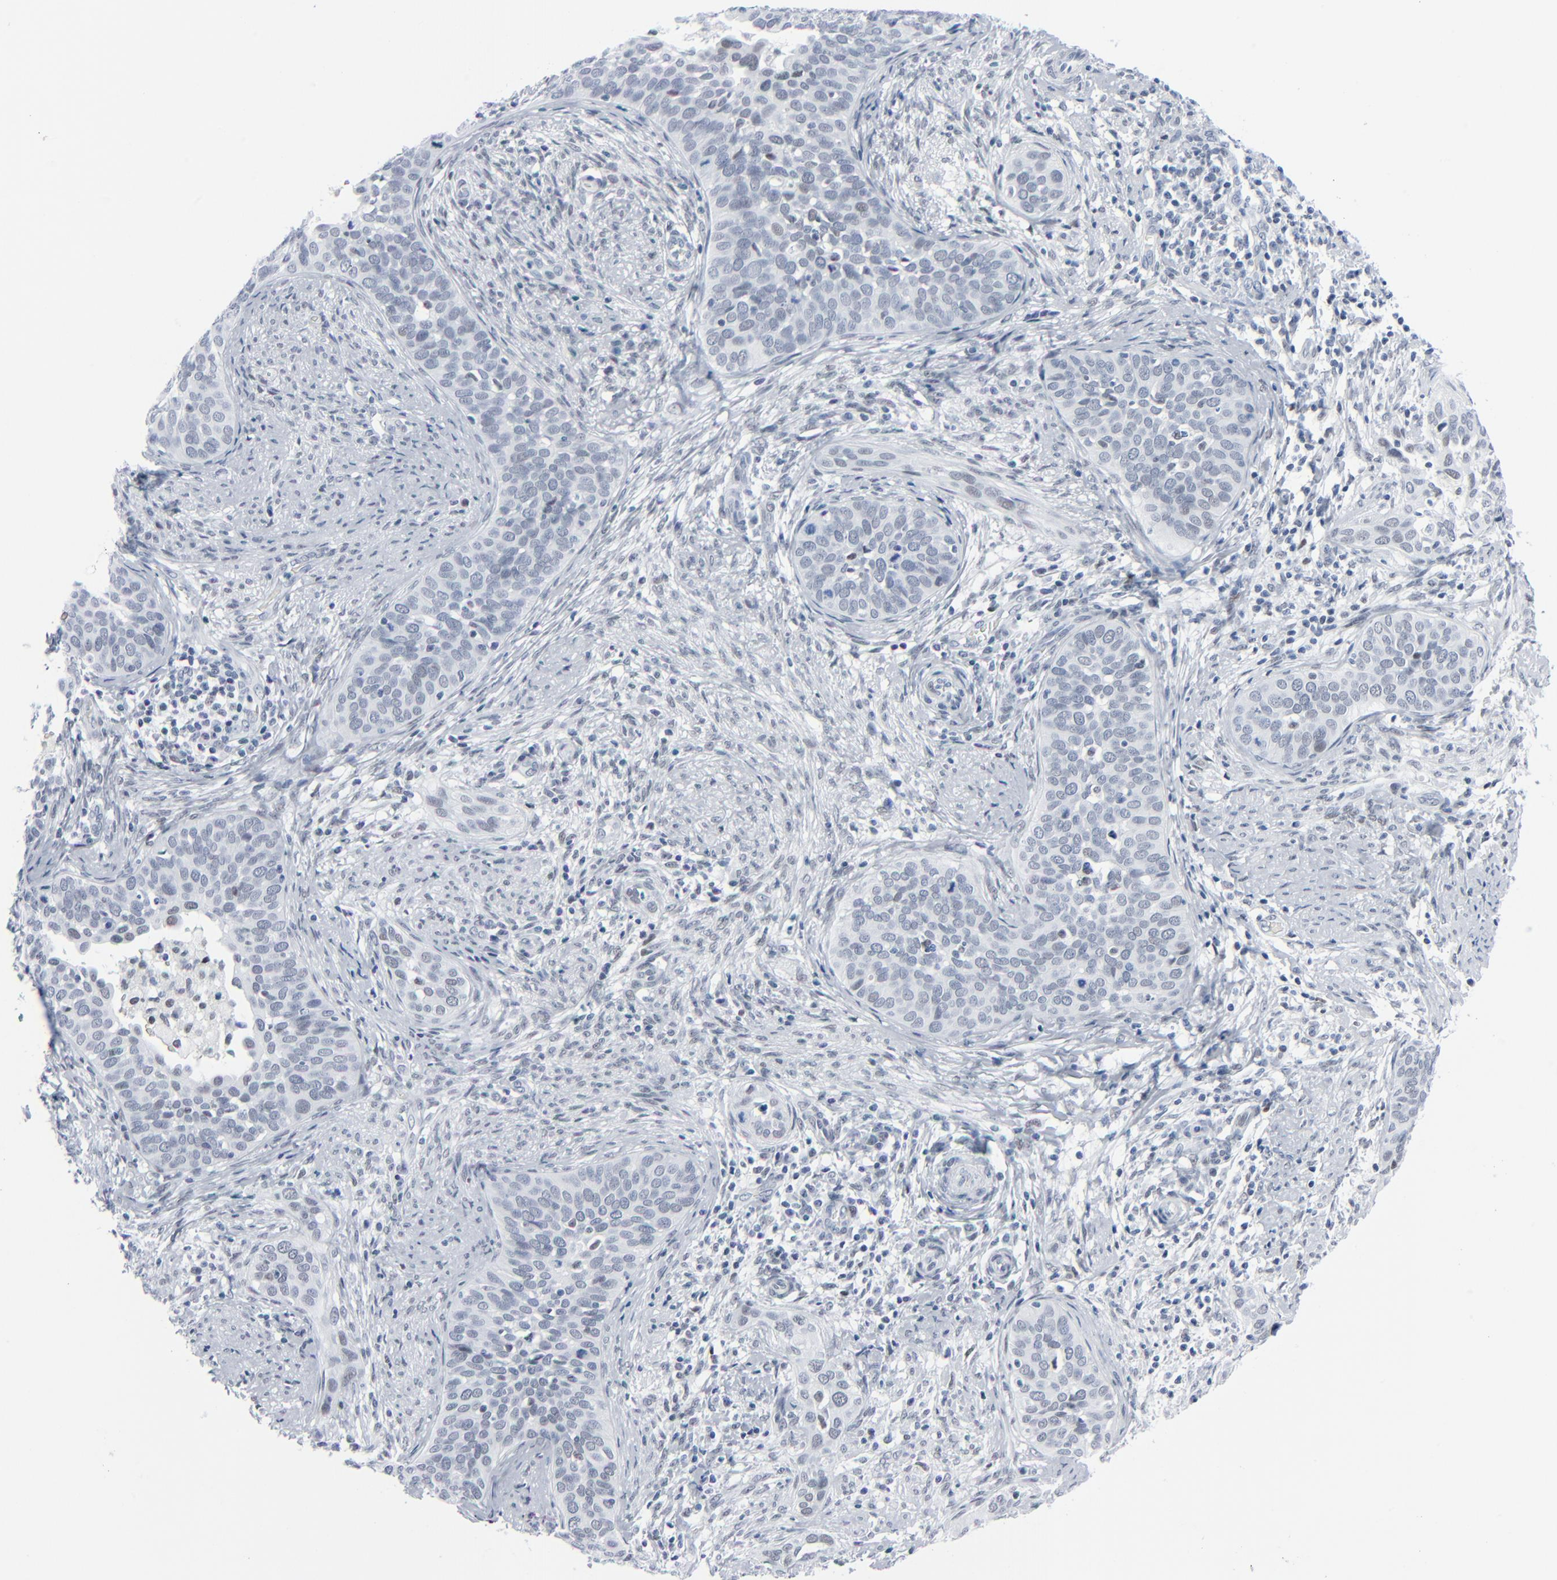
{"staining": {"intensity": "negative", "quantity": "none", "location": "none"}, "tissue": "cervical cancer", "cell_type": "Tumor cells", "image_type": "cancer", "snomed": [{"axis": "morphology", "description": "Squamous cell carcinoma, NOS"}, {"axis": "topography", "description": "Cervix"}], "caption": "Cervical cancer (squamous cell carcinoma) was stained to show a protein in brown. There is no significant expression in tumor cells. (IHC, brightfield microscopy, high magnification).", "gene": "SIRT1", "patient": {"sex": "female", "age": 31}}